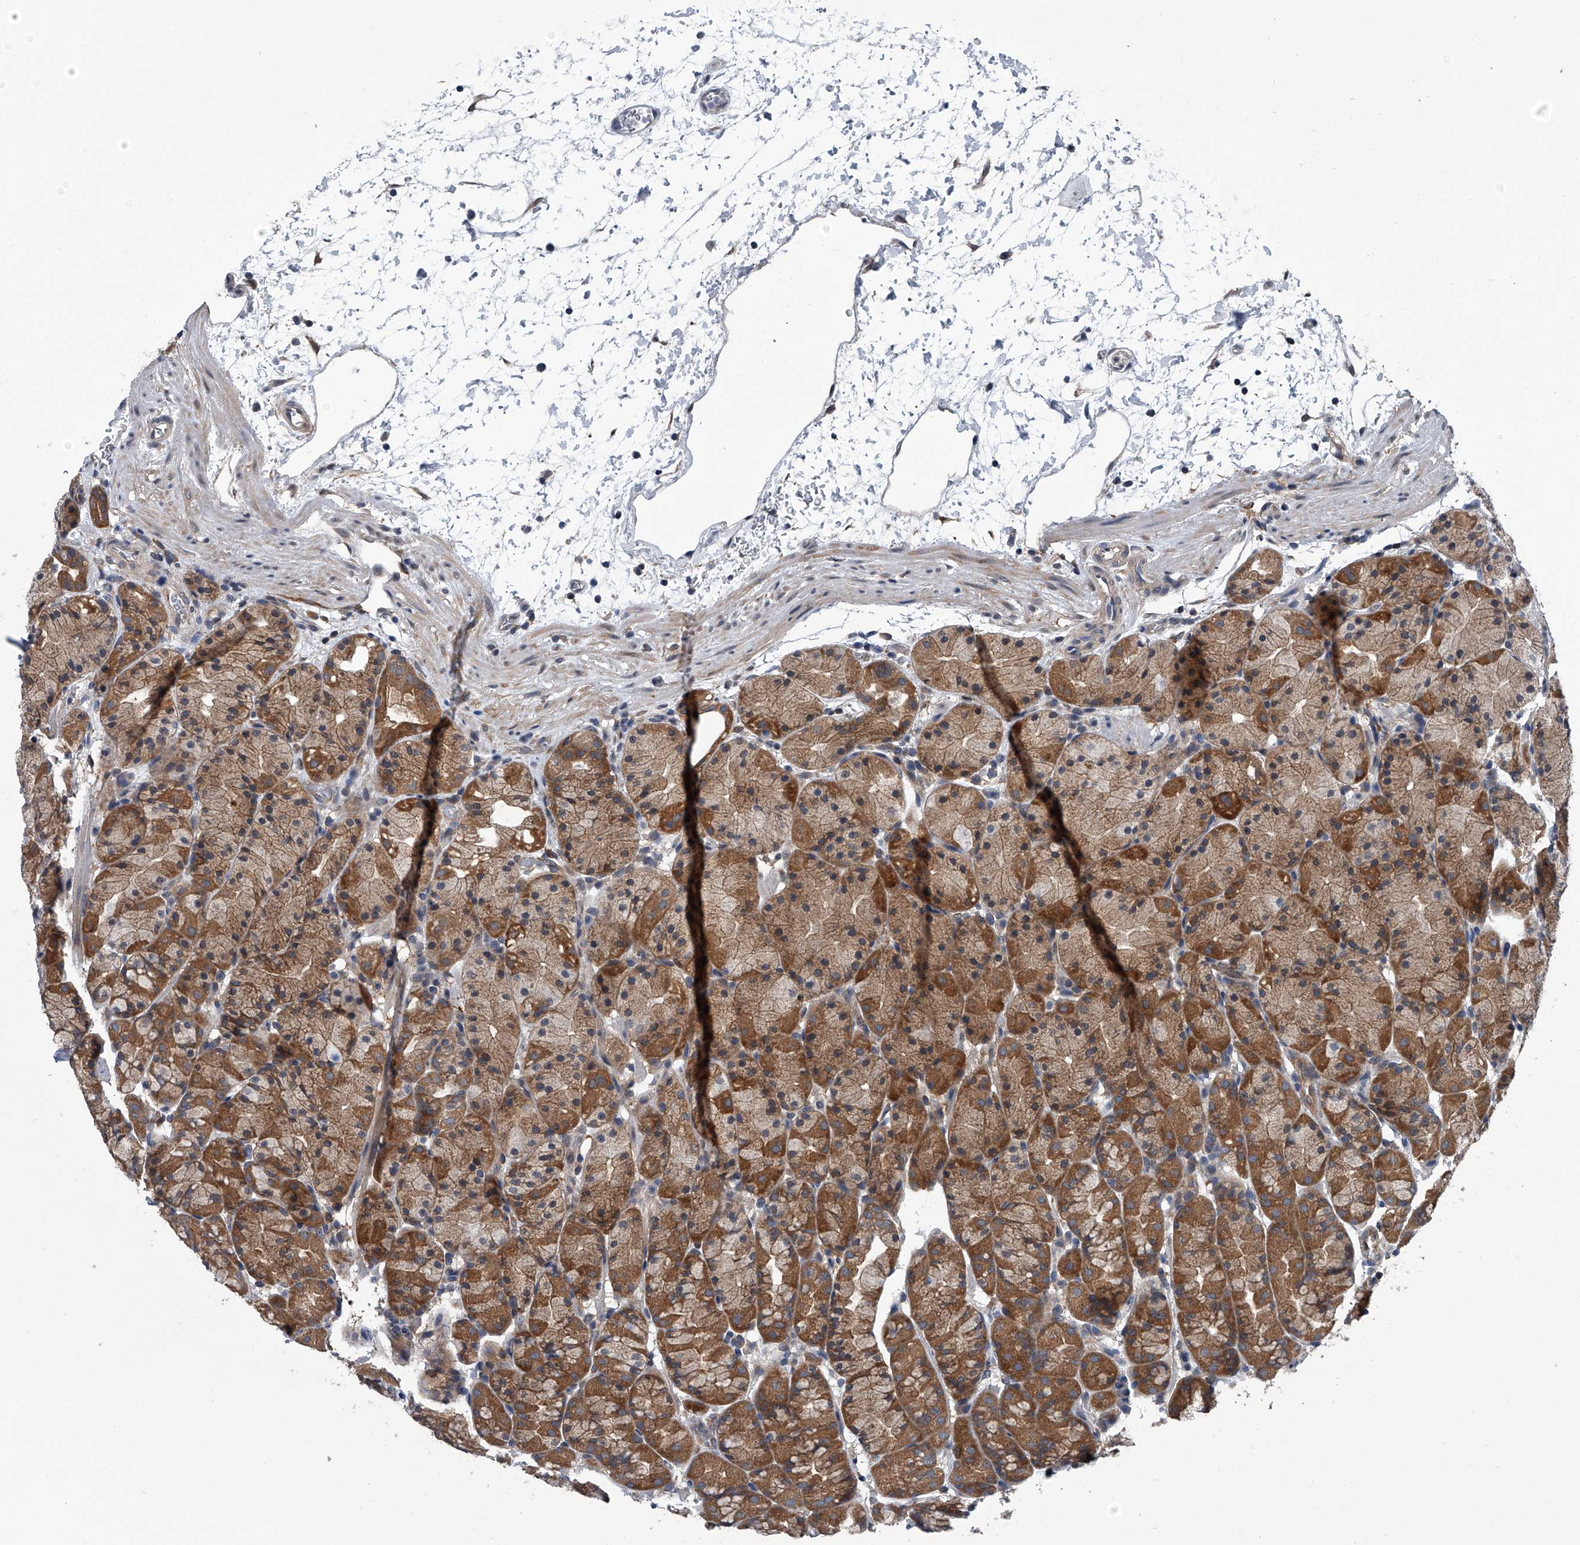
{"staining": {"intensity": "moderate", "quantity": ">75%", "location": "cytoplasmic/membranous"}, "tissue": "stomach", "cell_type": "Glandular cells", "image_type": "normal", "snomed": [{"axis": "morphology", "description": "Normal tissue, NOS"}, {"axis": "topography", "description": "Stomach, upper"}], "caption": "Brown immunohistochemical staining in unremarkable stomach reveals moderate cytoplasmic/membranous staining in about >75% of glandular cells. Ihc stains the protein in brown and the nuclei are stained blue.", "gene": "PPP2R5D", "patient": {"sex": "male", "age": 48}}